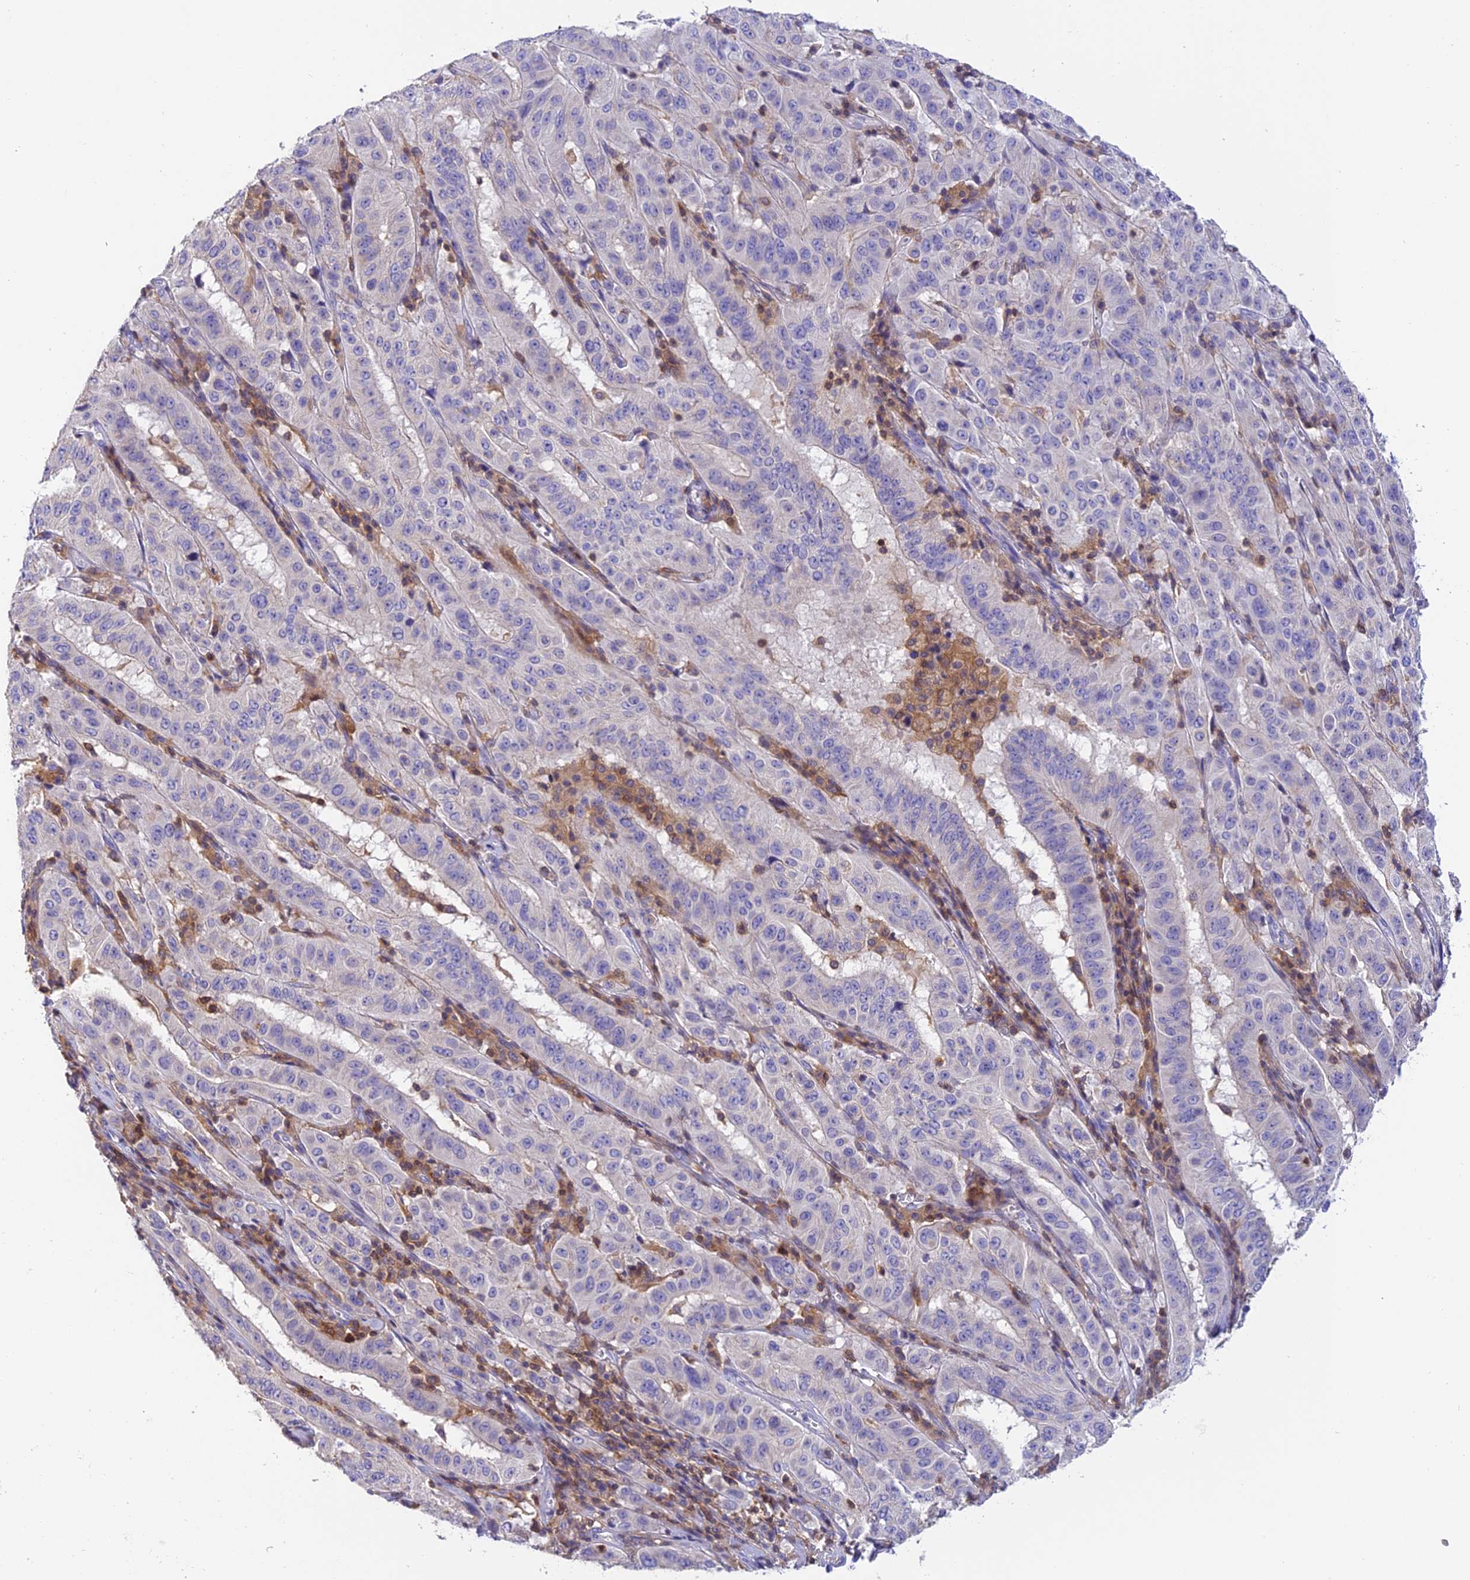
{"staining": {"intensity": "negative", "quantity": "none", "location": "none"}, "tissue": "pancreatic cancer", "cell_type": "Tumor cells", "image_type": "cancer", "snomed": [{"axis": "morphology", "description": "Adenocarcinoma, NOS"}, {"axis": "topography", "description": "Pancreas"}], "caption": "High power microscopy photomicrograph of an immunohistochemistry histopathology image of pancreatic cancer, revealing no significant staining in tumor cells.", "gene": "LPXN", "patient": {"sex": "male", "age": 63}}